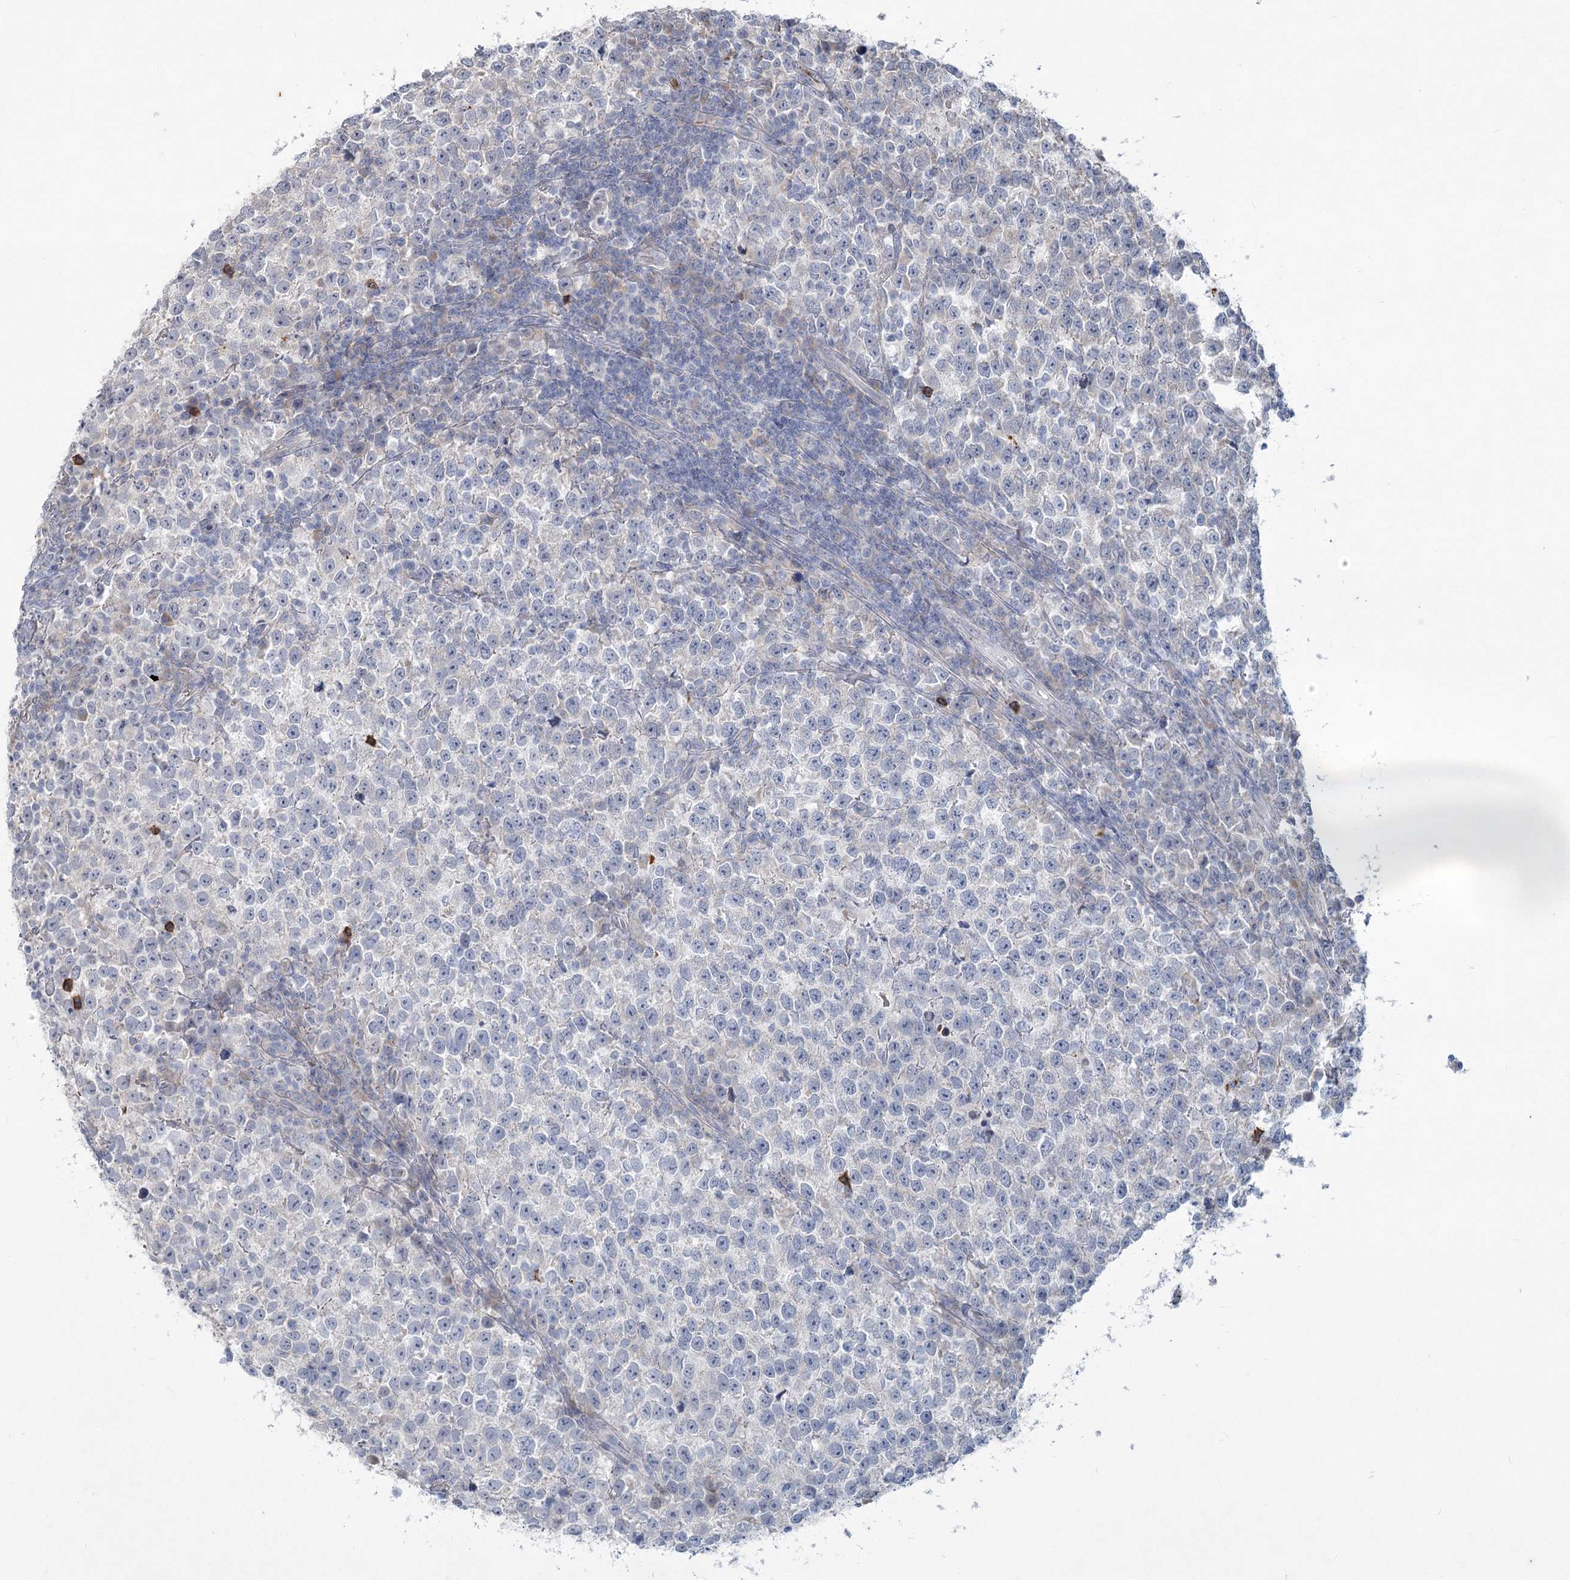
{"staining": {"intensity": "negative", "quantity": "none", "location": "none"}, "tissue": "testis cancer", "cell_type": "Tumor cells", "image_type": "cancer", "snomed": [{"axis": "morphology", "description": "Normal tissue, NOS"}, {"axis": "morphology", "description": "Seminoma, NOS"}, {"axis": "topography", "description": "Testis"}], "caption": "Immunohistochemical staining of testis cancer reveals no significant expression in tumor cells. (Stains: DAB (3,3'-diaminobenzidine) immunohistochemistry (IHC) with hematoxylin counter stain, Microscopy: brightfield microscopy at high magnification).", "gene": "PLA2G12A", "patient": {"sex": "male", "age": 43}}